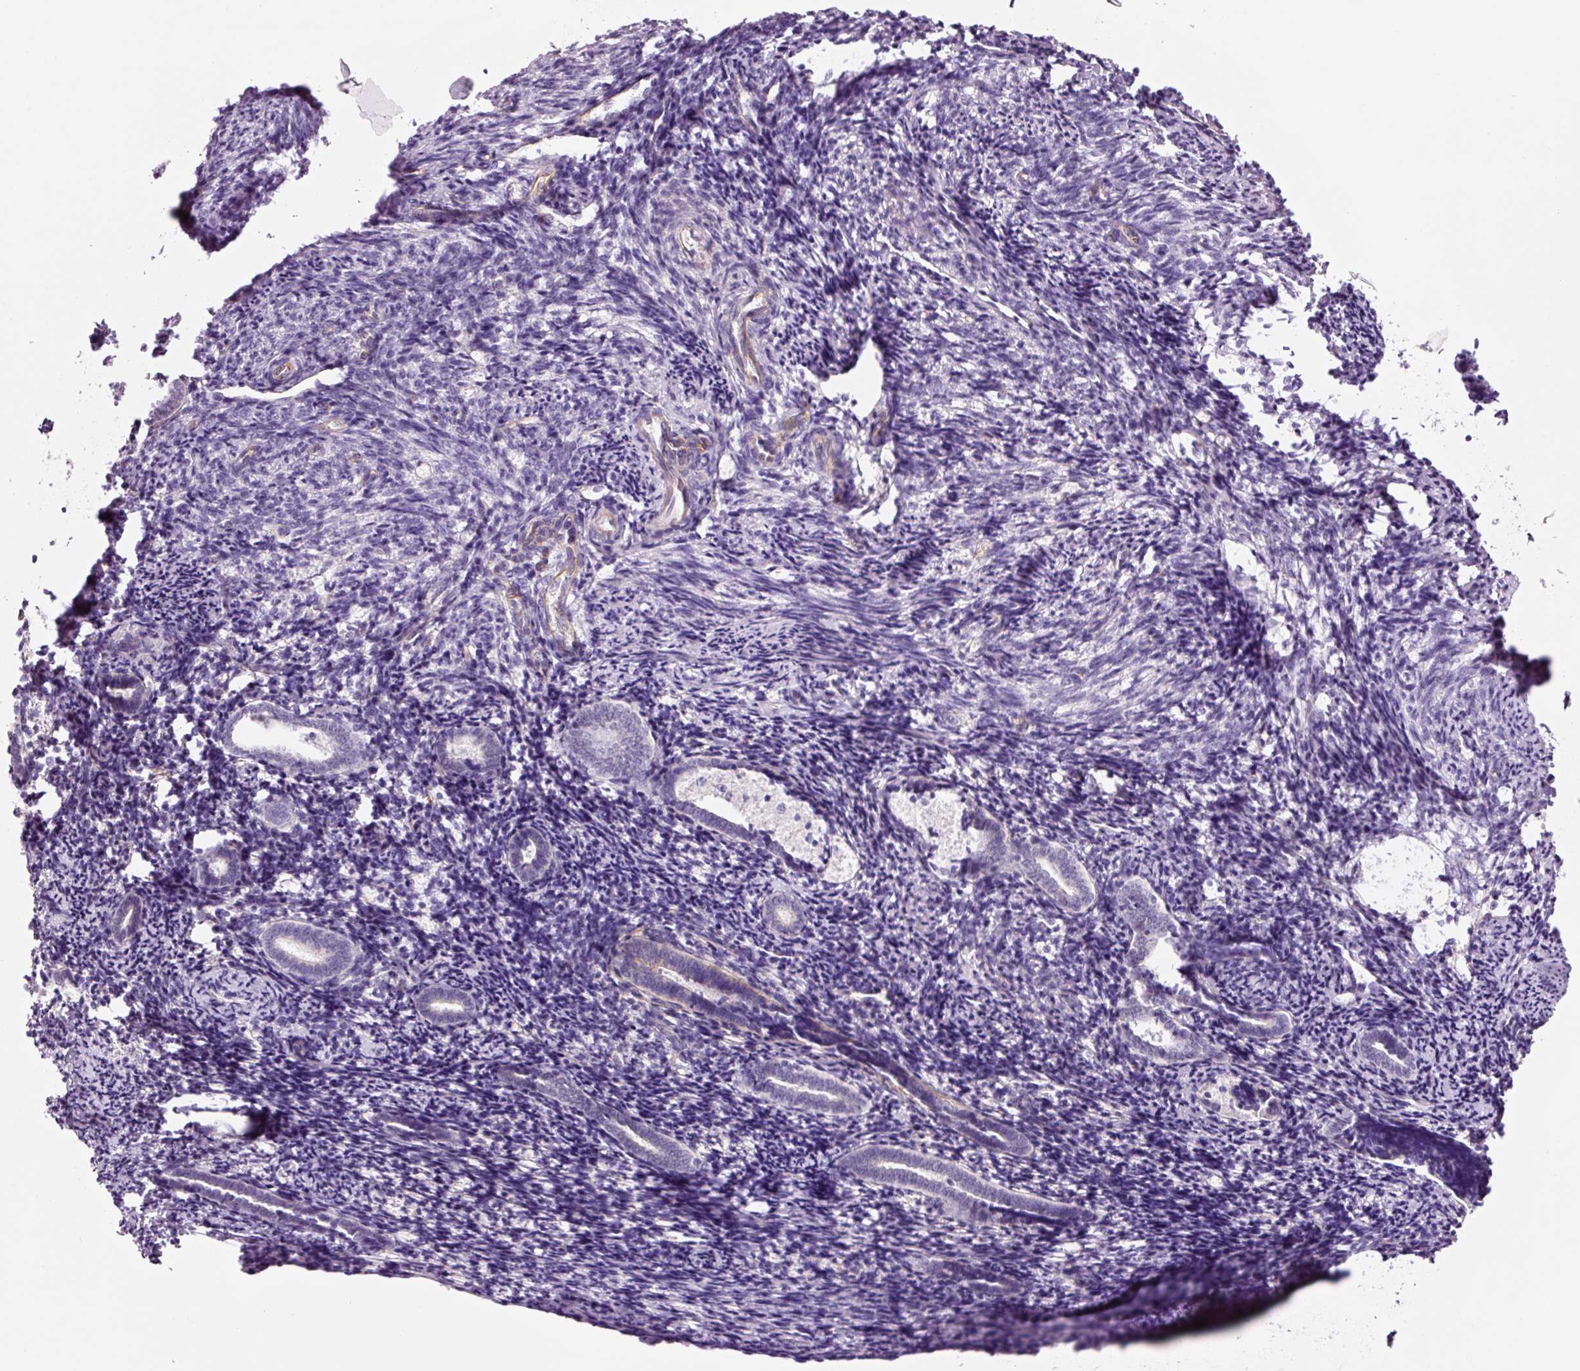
{"staining": {"intensity": "negative", "quantity": "none", "location": "none"}, "tissue": "endometrium", "cell_type": "Cells in endometrial stroma", "image_type": "normal", "snomed": [{"axis": "morphology", "description": "Normal tissue, NOS"}, {"axis": "topography", "description": "Endometrium"}], "caption": "Micrograph shows no significant protein positivity in cells in endometrial stroma of normal endometrium.", "gene": "HSPA4L", "patient": {"sex": "female", "age": 54}}